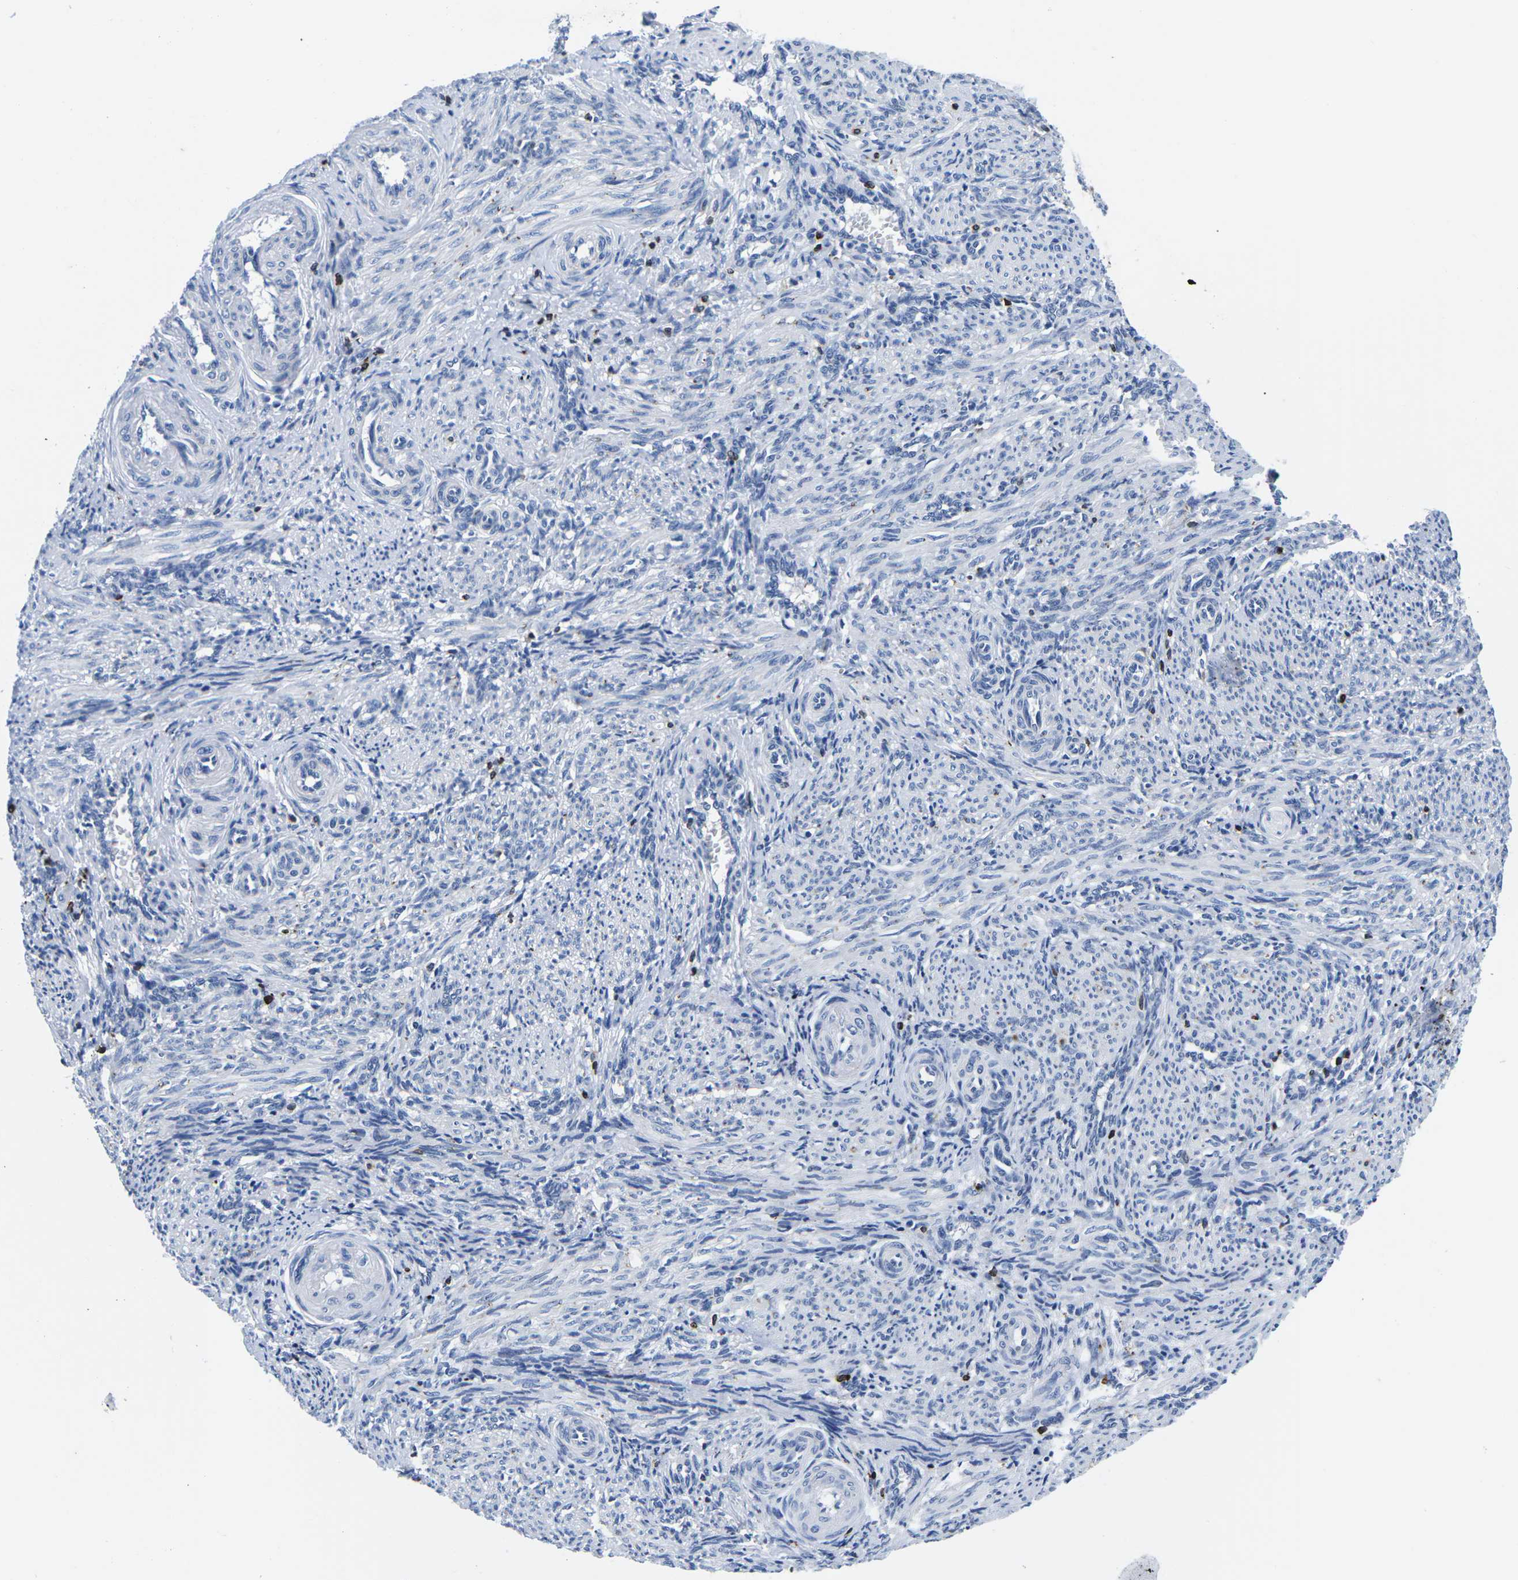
{"staining": {"intensity": "negative", "quantity": "none", "location": "none"}, "tissue": "smooth muscle", "cell_type": "Smooth muscle cells", "image_type": "normal", "snomed": [{"axis": "morphology", "description": "Normal tissue, NOS"}, {"axis": "topography", "description": "Endometrium"}], "caption": "Human smooth muscle stained for a protein using immunohistochemistry exhibits no positivity in smooth muscle cells.", "gene": "CTSW", "patient": {"sex": "female", "age": 33}}